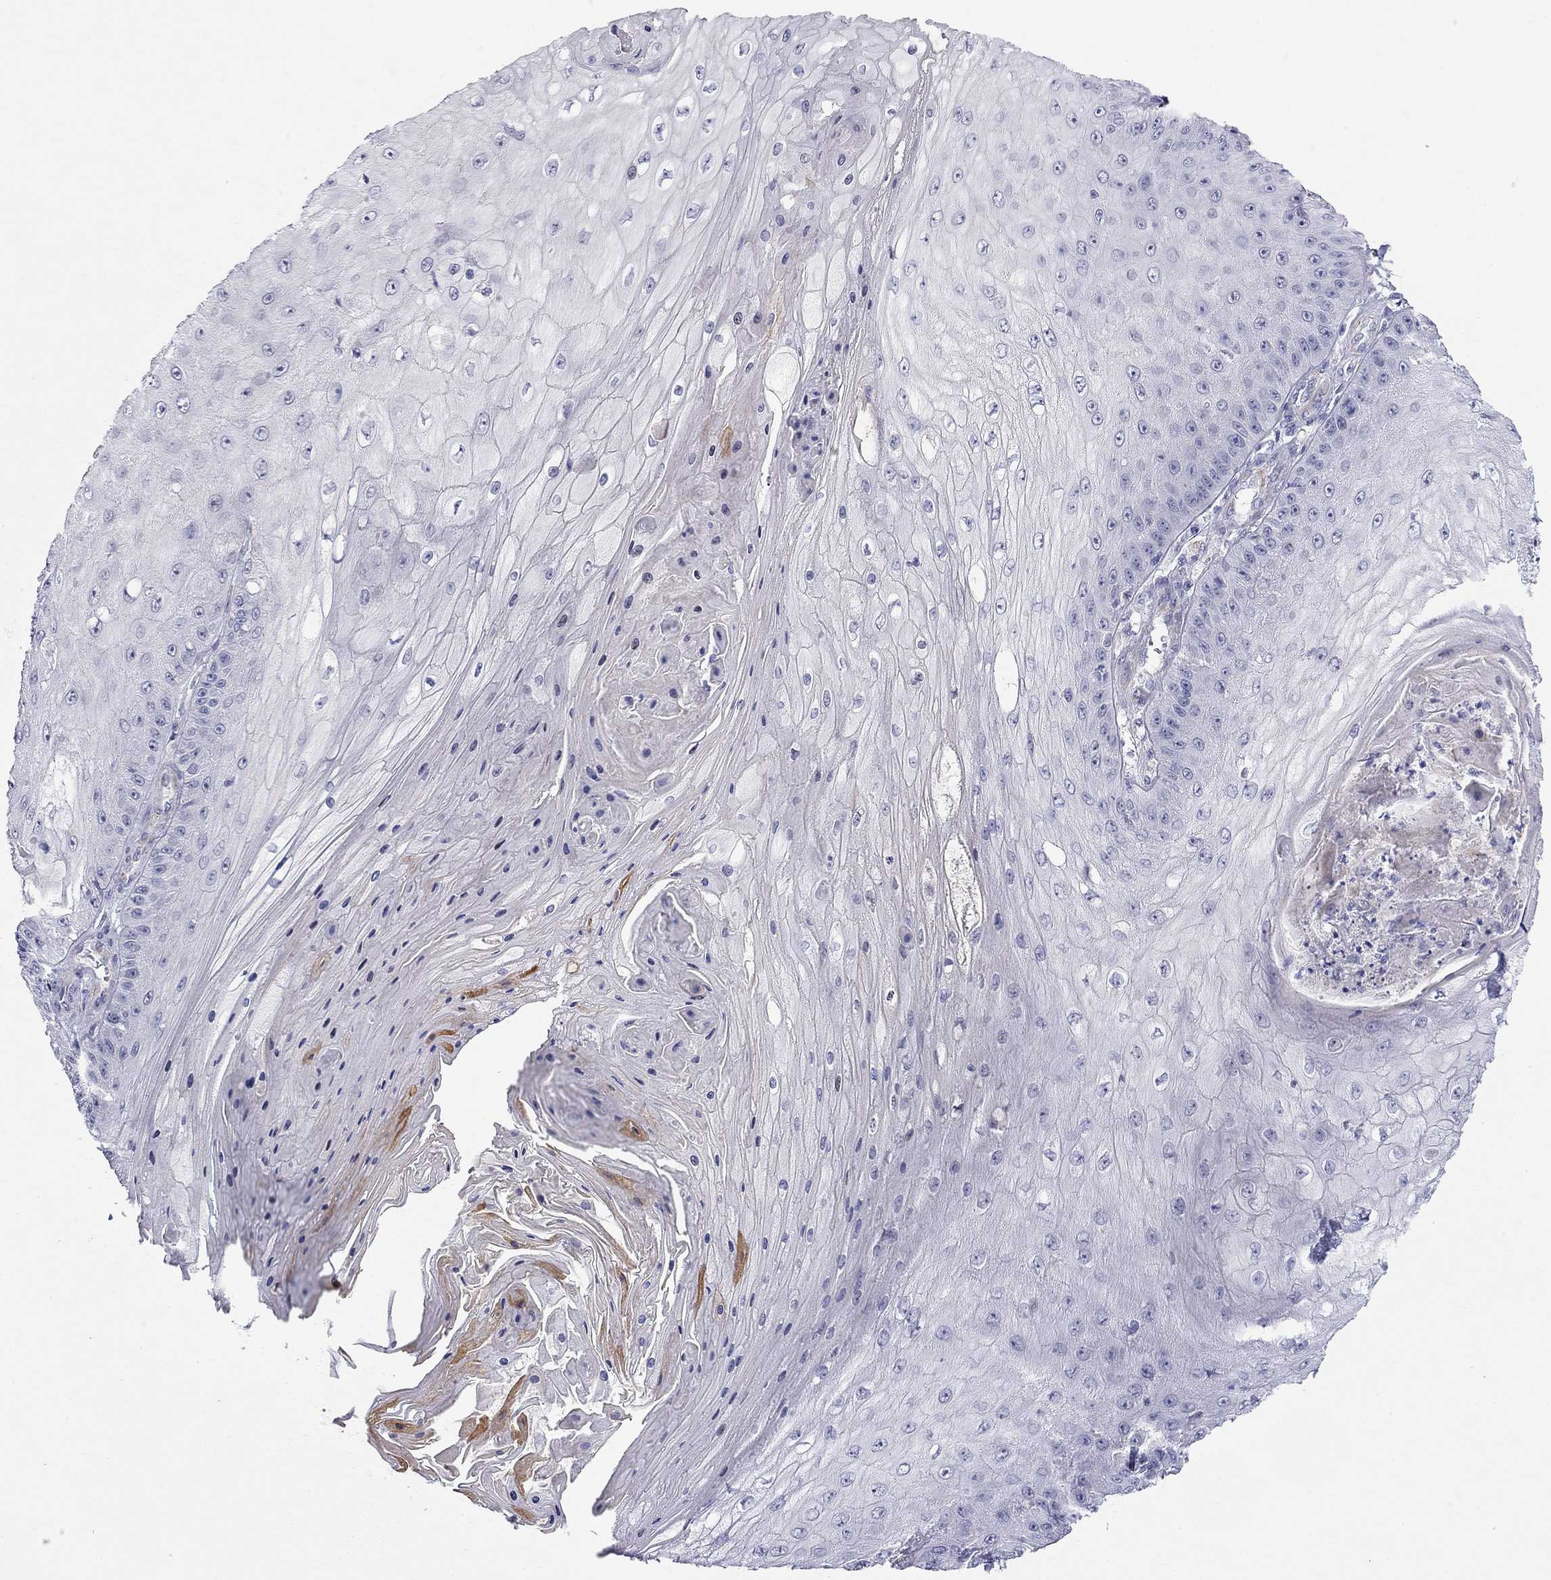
{"staining": {"intensity": "negative", "quantity": "none", "location": "none"}, "tissue": "skin cancer", "cell_type": "Tumor cells", "image_type": "cancer", "snomed": [{"axis": "morphology", "description": "Squamous cell carcinoma, NOS"}, {"axis": "topography", "description": "Skin"}], "caption": "IHC of human squamous cell carcinoma (skin) shows no staining in tumor cells.", "gene": "RTL1", "patient": {"sex": "male", "age": 70}}